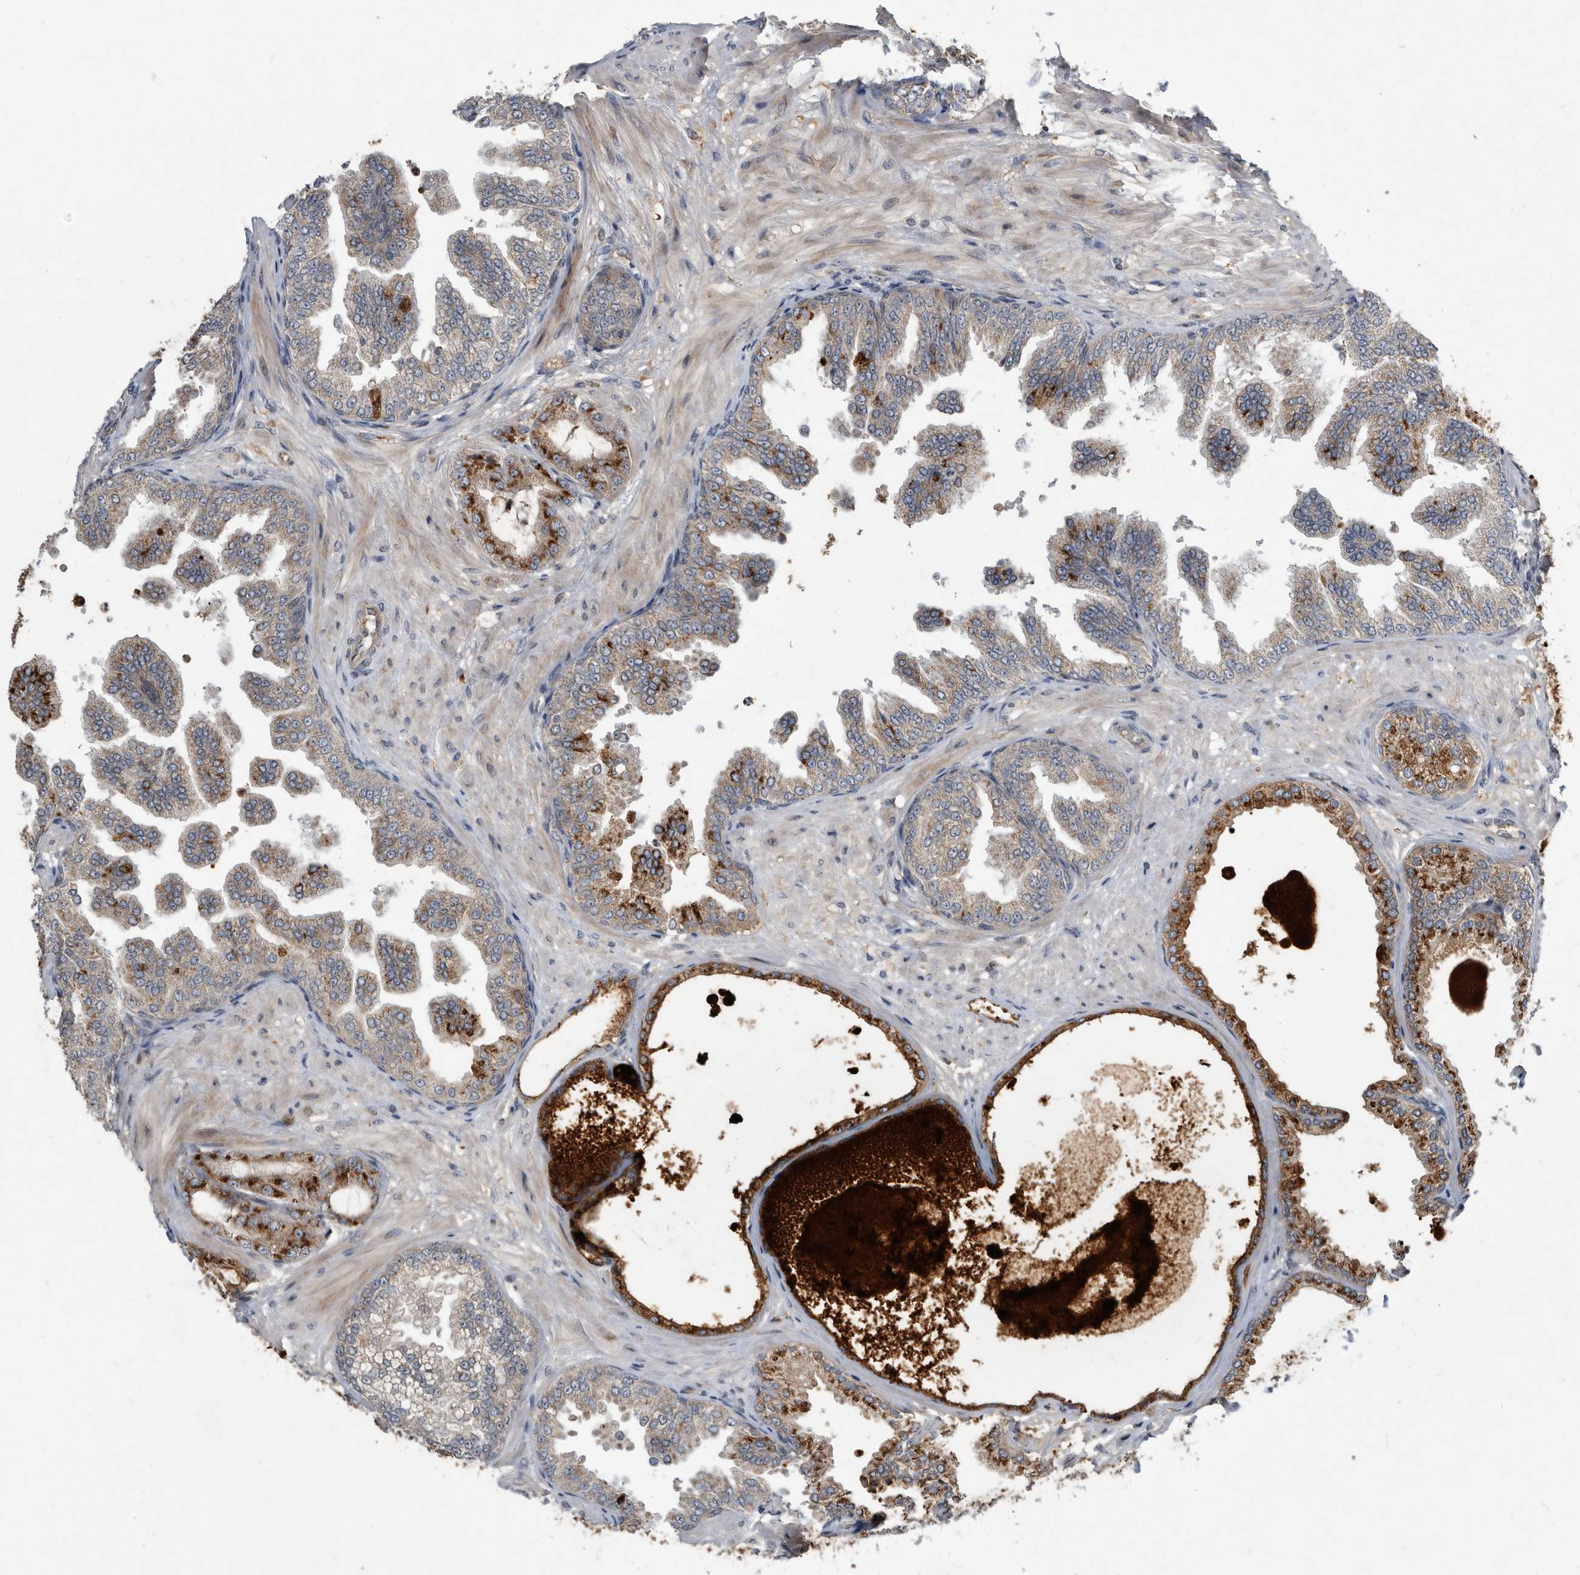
{"staining": {"intensity": "strong", "quantity": ">75%", "location": "cytoplasmic/membranous"}, "tissue": "prostate cancer", "cell_type": "Tumor cells", "image_type": "cancer", "snomed": [{"axis": "morphology", "description": "Adenocarcinoma, Low grade"}, {"axis": "topography", "description": "Prostate"}], "caption": "Prostate cancer stained for a protein demonstrates strong cytoplasmic/membranous positivity in tumor cells. The protein is shown in brown color, while the nuclei are stained blue.", "gene": "PI15", "patient": {"sex": "male", "age": 63}}